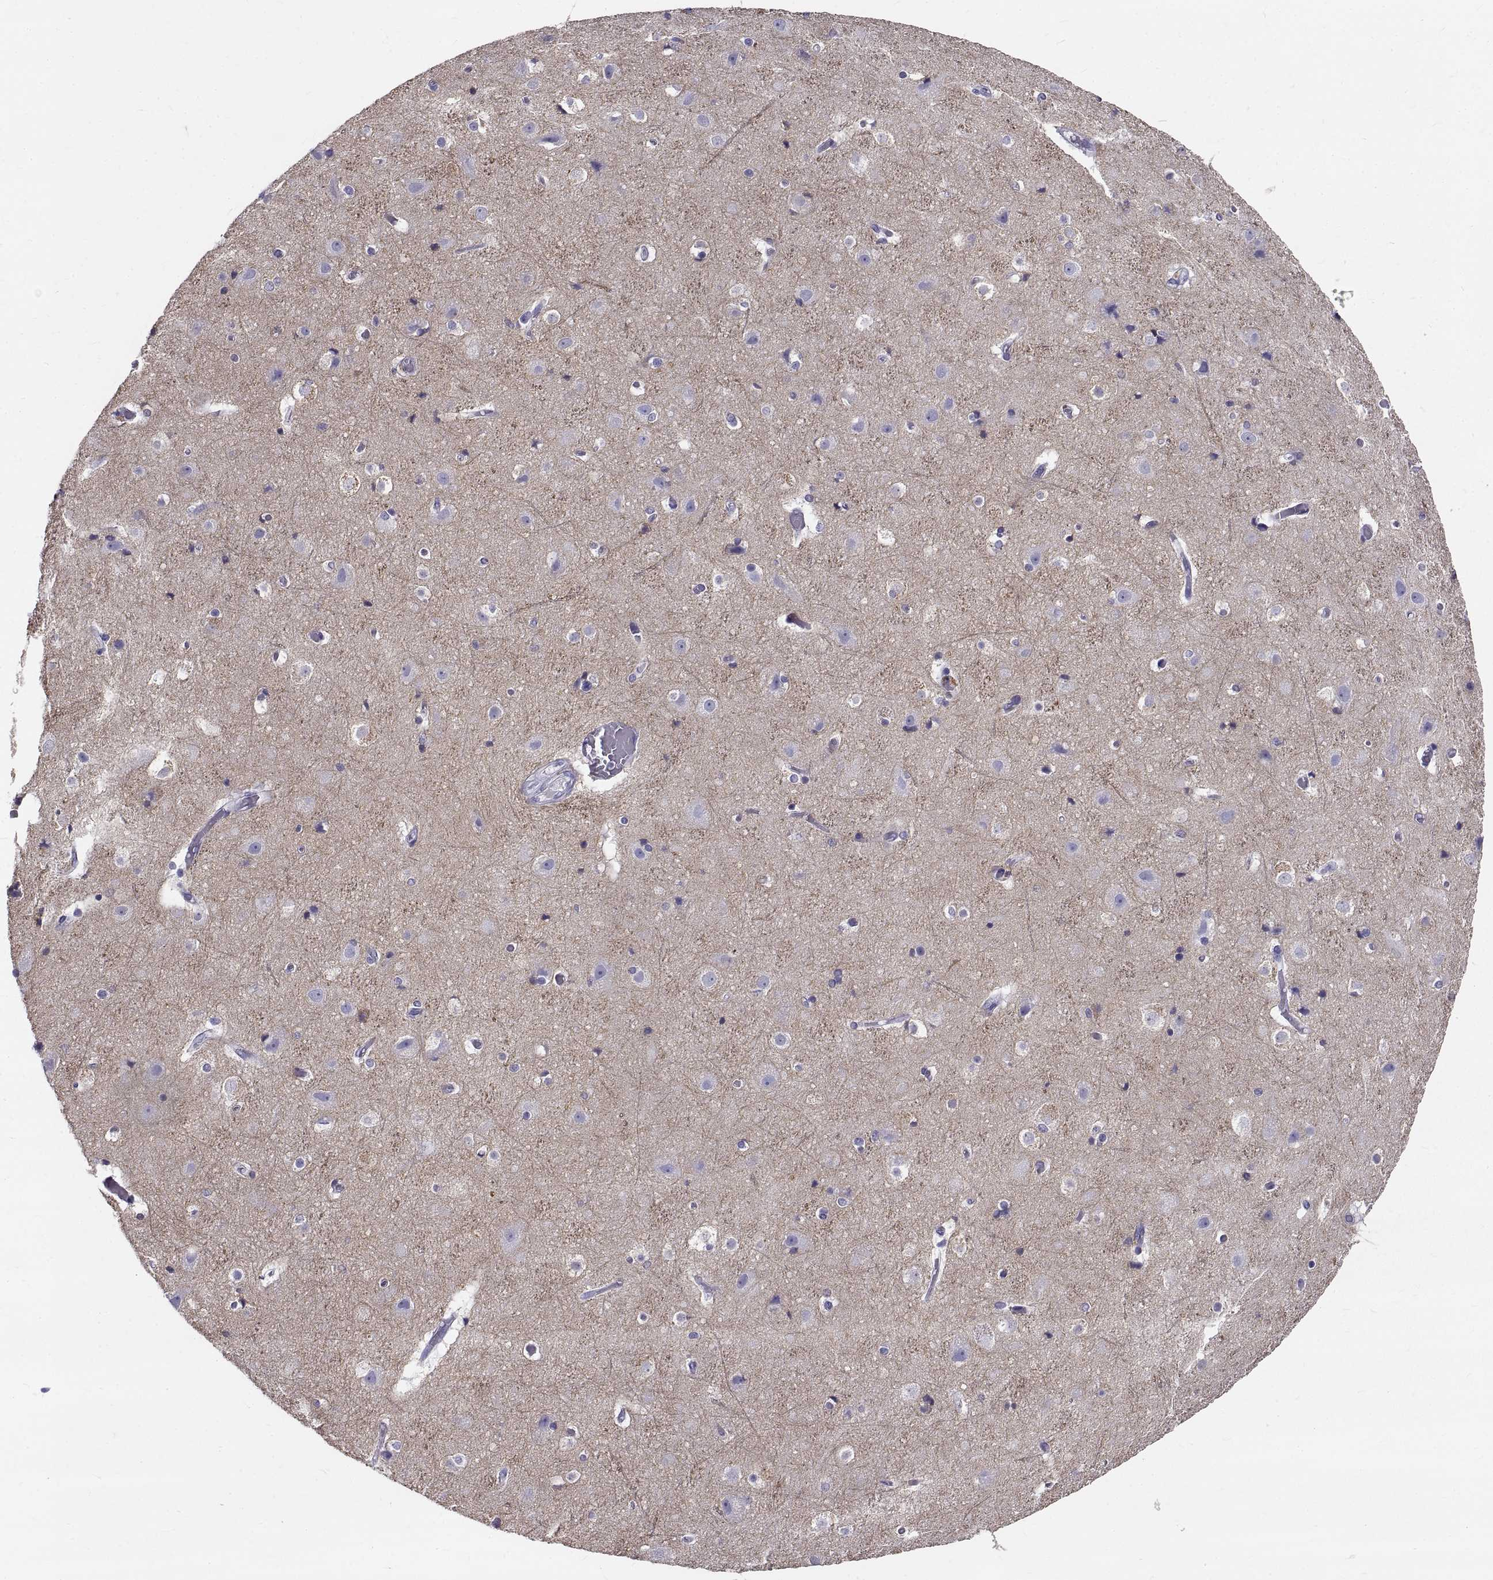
{"staining": {"intensity": "negative", "quantity": "none", "location": "none"}, "tissue": "cerebral cortex", "cell_type": "Endothelial cells", "image_type": "normal", "snomed": [{"axis": "morphology", "description": "Normal tissue, NOS"}, {"axis": "topography", "description": "Cerebral cortex"}], "caption": "A high-resolution histopathology image shows IHC staining of benign cerebral cortex, which exhibits no significant staining in endothelial cells.", "gene": "GNG12", "patient": {"sex": "female", "age": 52}}